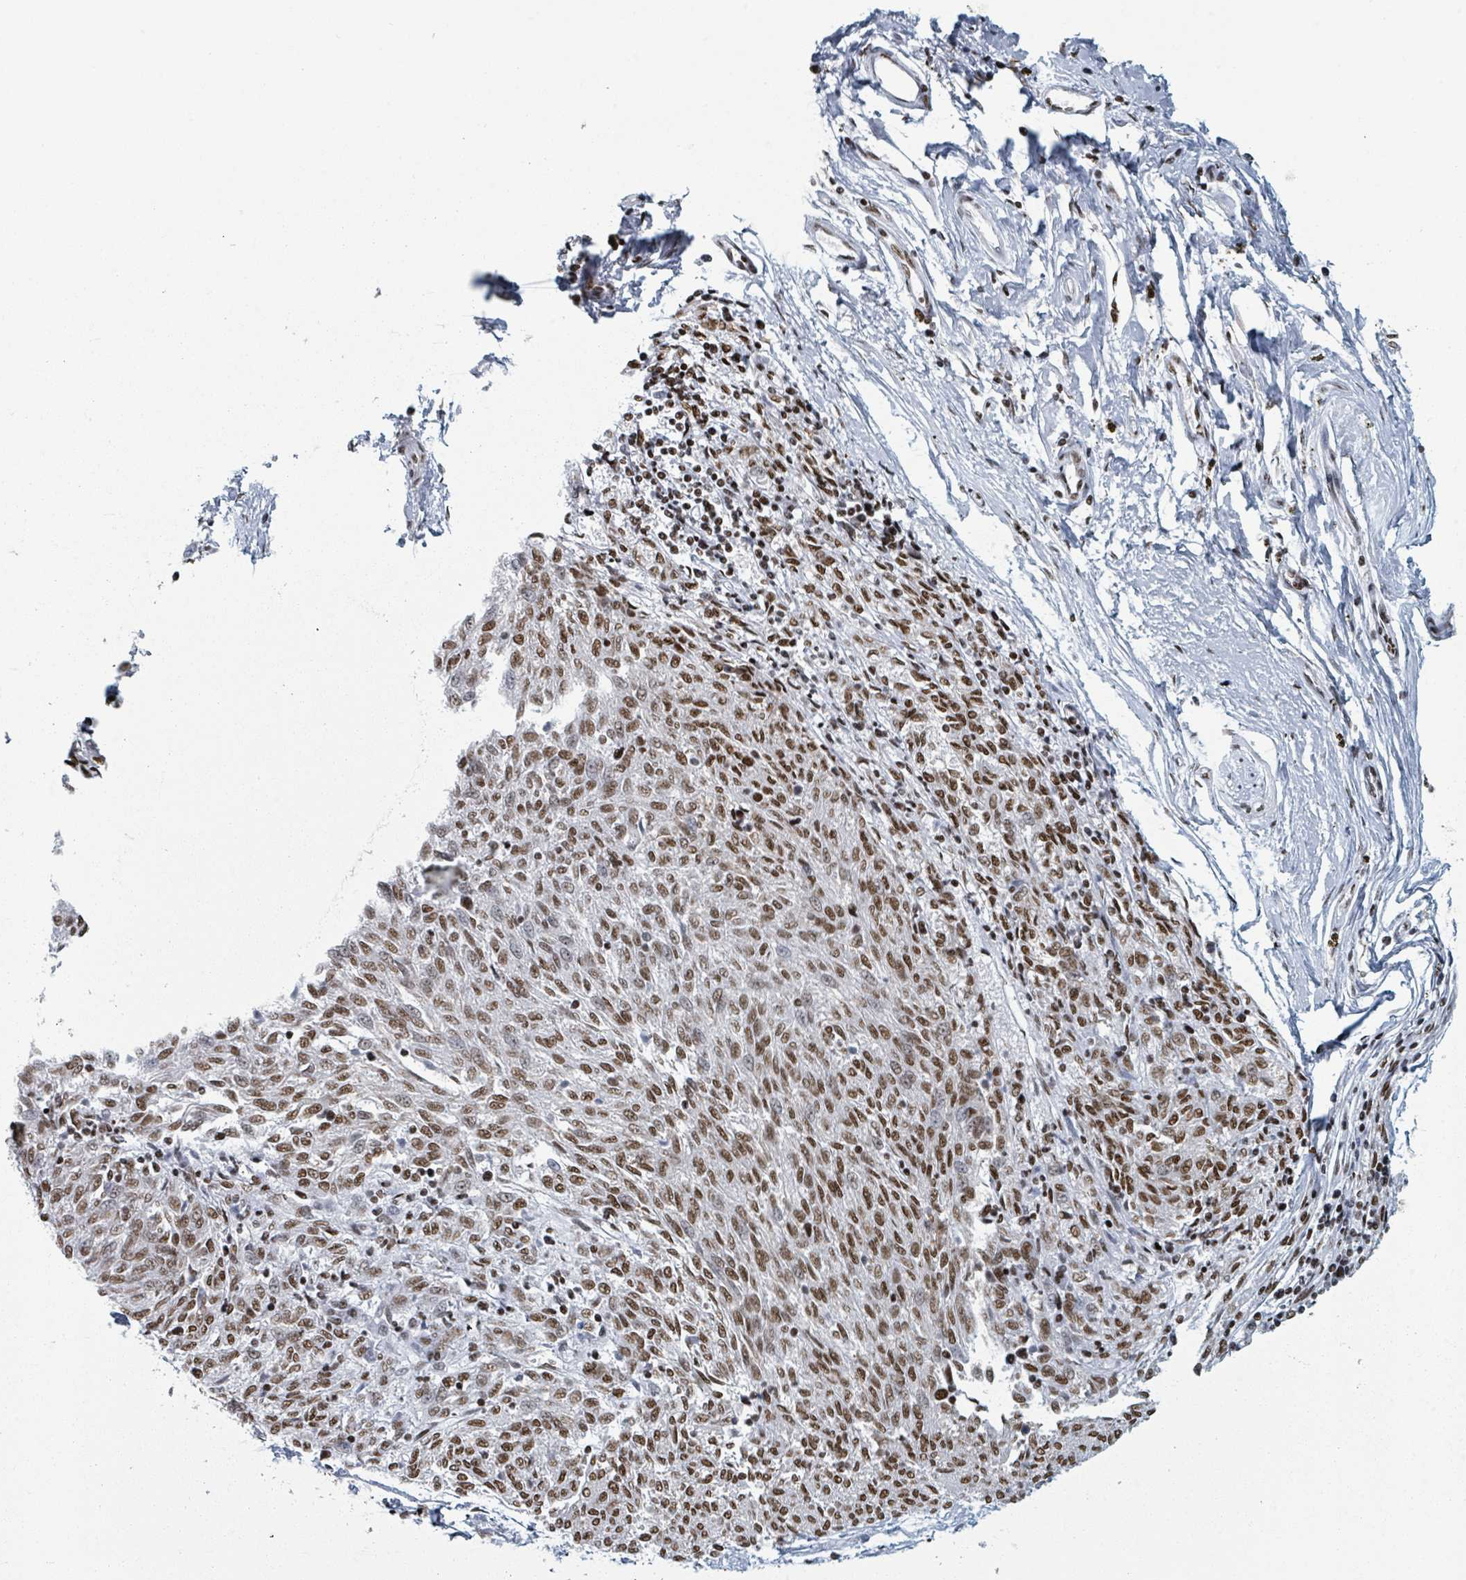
{"staining": {"intensity": "moderate", "quantity": ">75%", "location": "nuclear"}, "tissue": "melanoma", "cell_type": "Tumor cells", "image_type": "cancer", "snomed": [{"axis": "morphology", "description": "Malignant melanoma, NOS"}, {"axis": "topography", "description": "Skin"}], "caption": "Moderate nuclear protein positivity is identified in about >75% of tumor cells in malignant melanoma.", "gene": "DHX16", "patient": {"sex": "female", "age": 72}}